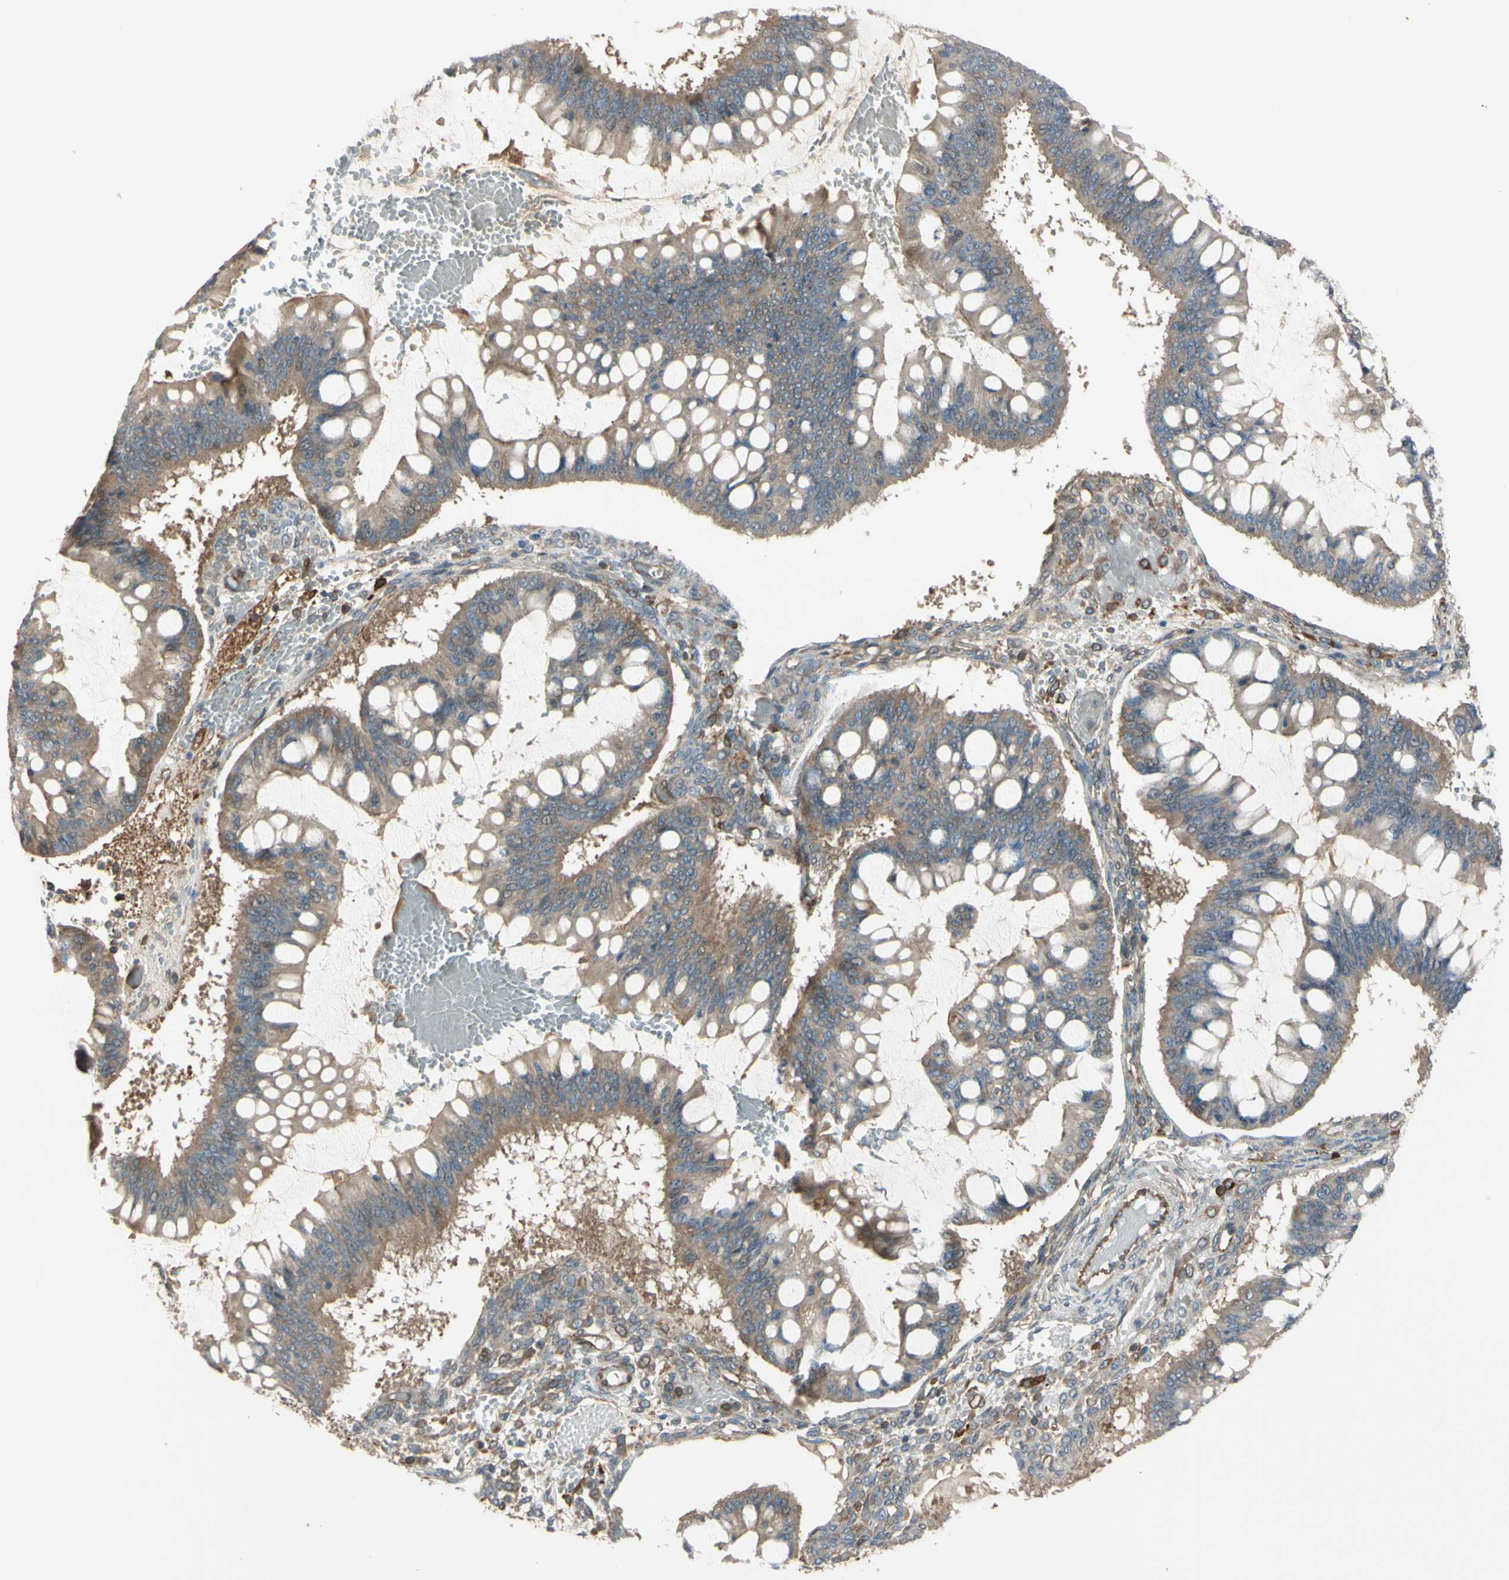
{"staining": {"intensity": "moderate", "quantity": ">75%", "location": "cytoplasmic/membranous"}, "tissue": "ovarian cancer", "cell_type": "Tumor cells", "image_type": "cancer", "snomed": [{"axis": "morphology", "description": "Cystadenocarcinoma, mucinous, NOS"}, {"axis": "topography", "description": "Ovary"}], "caption": "Ovarian cancer (mucinous cystadenocarcinoma) tissue shows moderate cytoplasmic/membranous staining in approximately >75% of tumor cells, visualized by immunohistochemistry. The protein is stained brown, and the nuclei are stained in blue (DAB (3,3'-diaminobenzidine) IHC with brightfield microscopy, high magnification).", "gene": "PTPN12", "patient": {"sex": "female", "age": 73}}